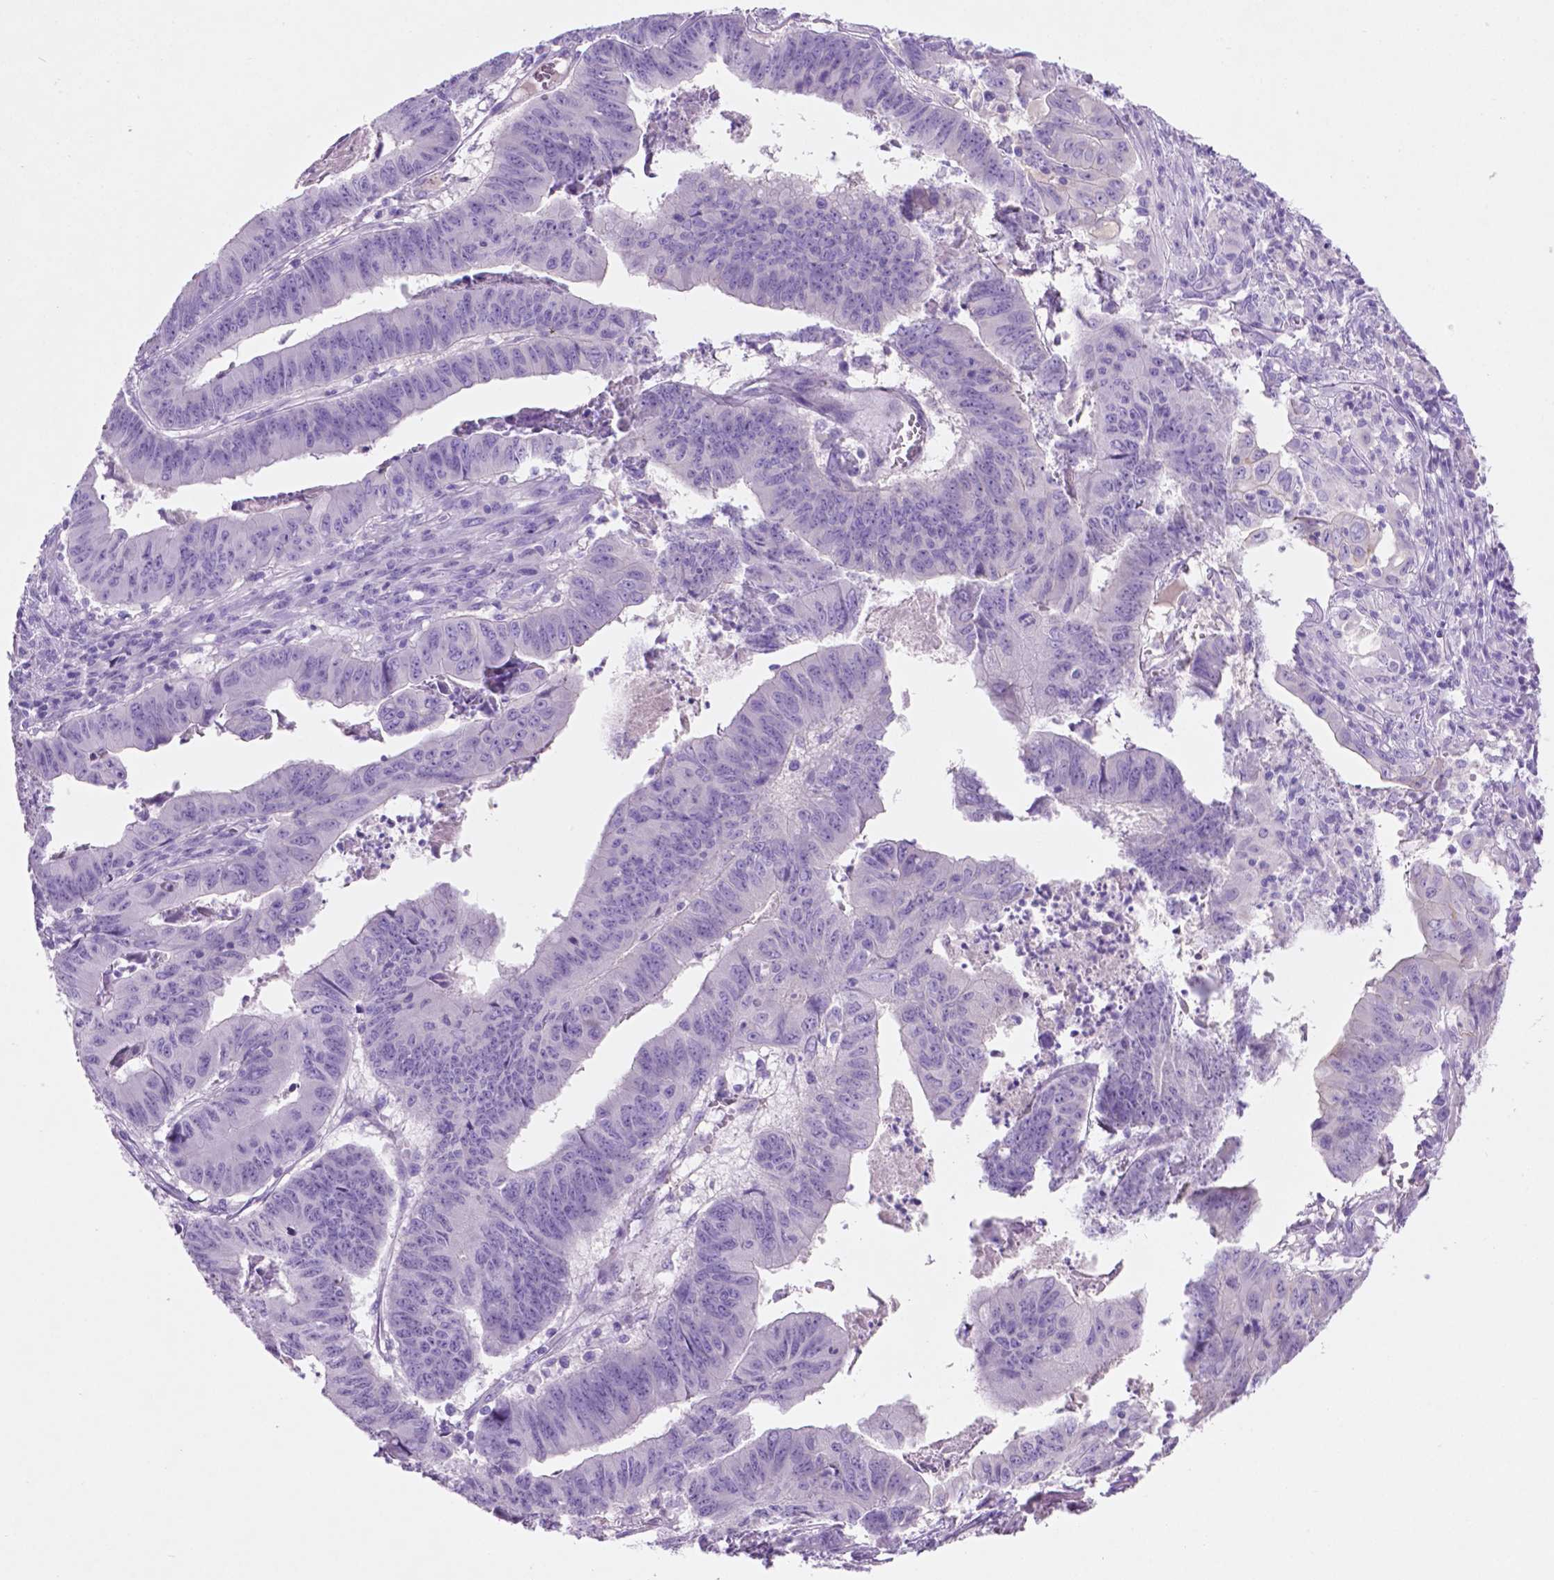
{"staining": {"intensity": "negative", "quantity": "none", "location": "none"}, "tissue": "stomach cancer", "cell_type": "Tumor cells", "image_type": "cancer", "snomed": [{"axis": "morphology", "description": "Adenocarcinoma, NOS"}, {"axis": "topography", "description": "Stomach, lower"}], "caption": "This histopathology image is of adenocarcinoma (stomach) stained with immunohistochemistry to label a protein in brown with the nuclei are counter-stained blue. There is no staining in tumor cells.", "gene": "POU4F1", "patient": {"sex": "male", "age": 77}}